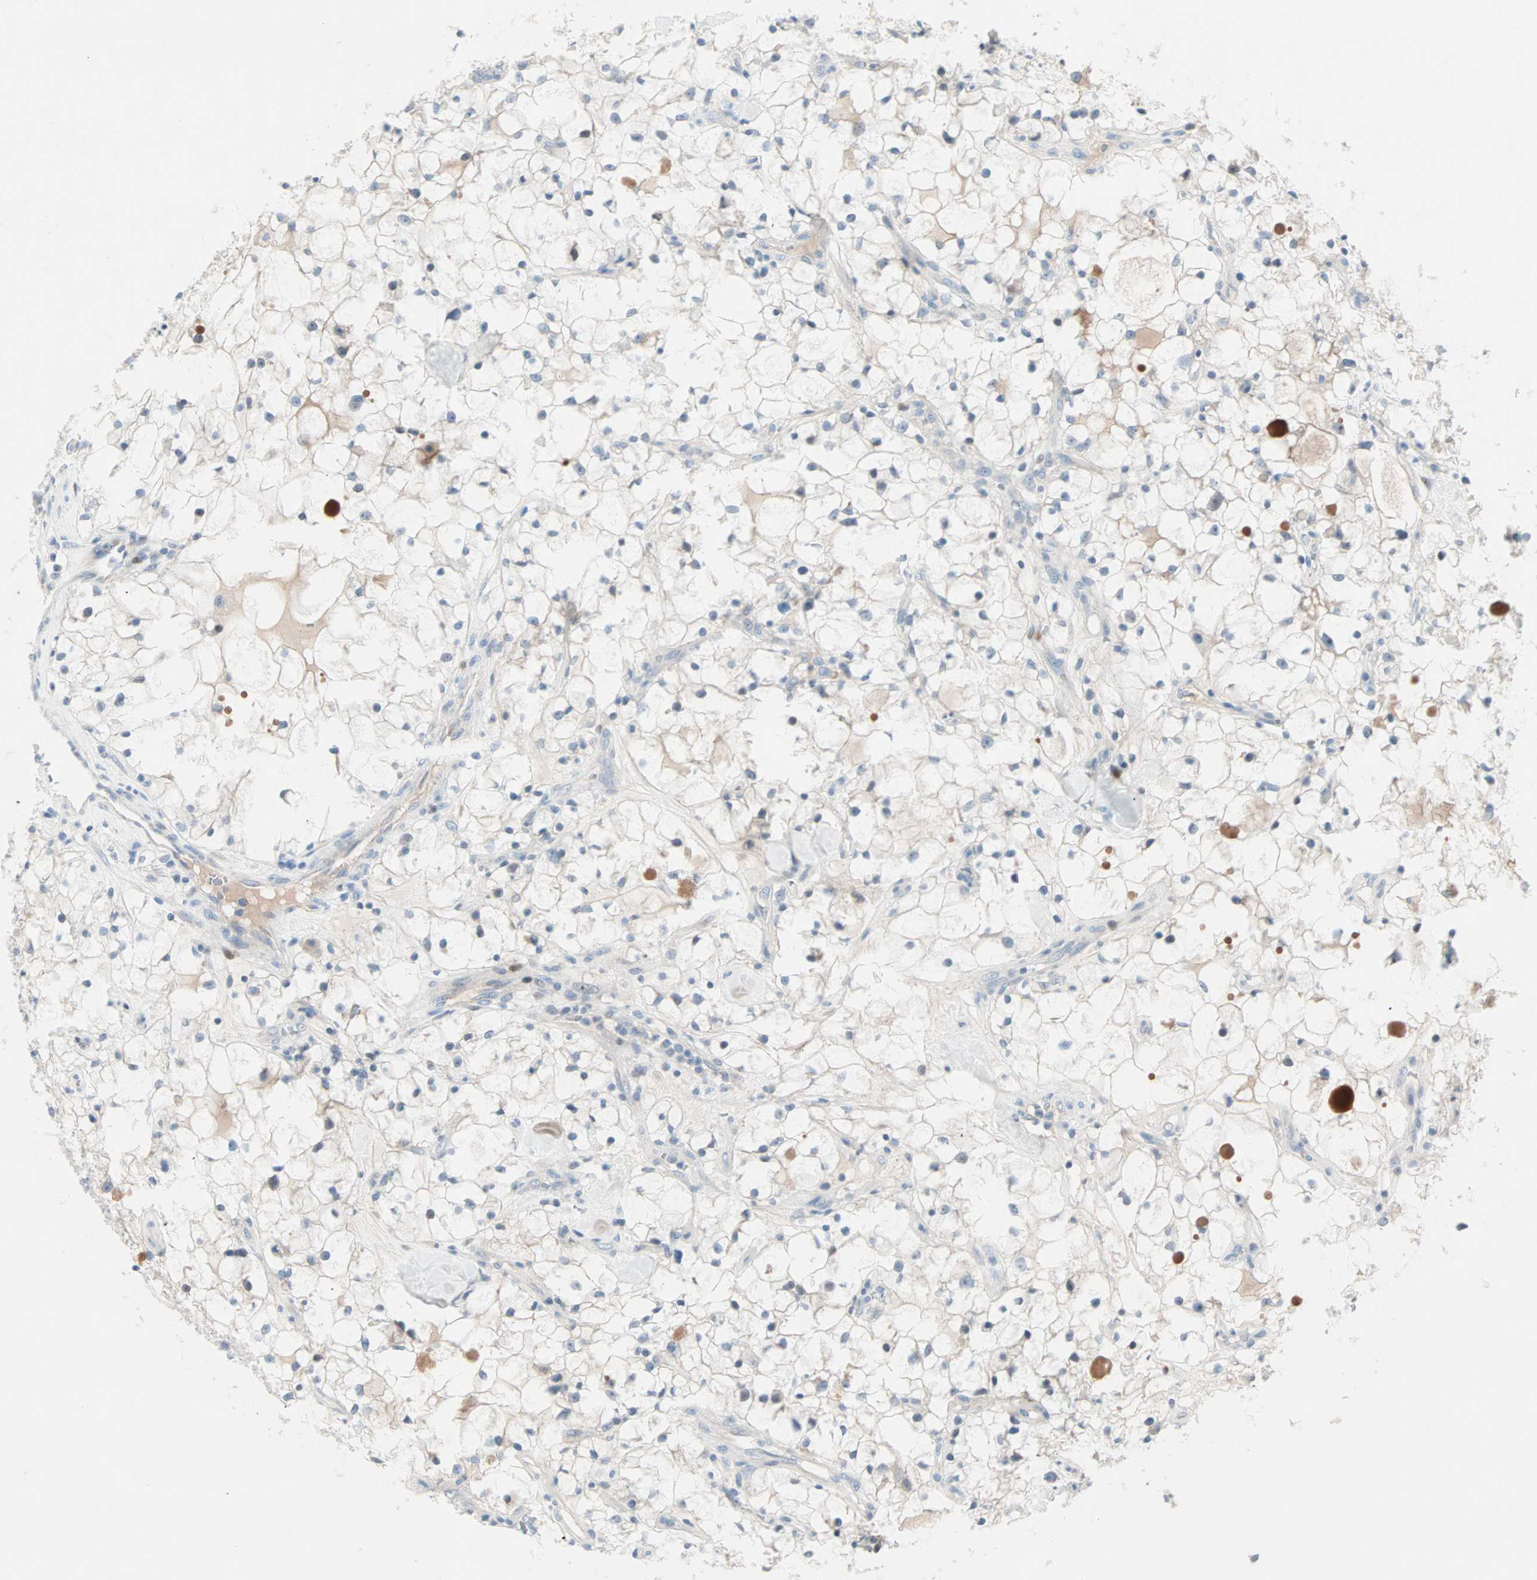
{"staining": {"intensity": "negative", "quantity": "none", "location": "none"}, "tissue": "renal cancer", "cell_type": "Tumor cells", "image_type": "cancer", "snomed": [{"axis": "morphology", "description": "Adenocarcinoma, NOS"}, {"axis": "topography", "description": "Kidney"}], "caption": "Tumor cells are negative for brown protein staining in renal cancer.", "gene": "NEFH", "patient": {"sex": "female", "age": 60}}